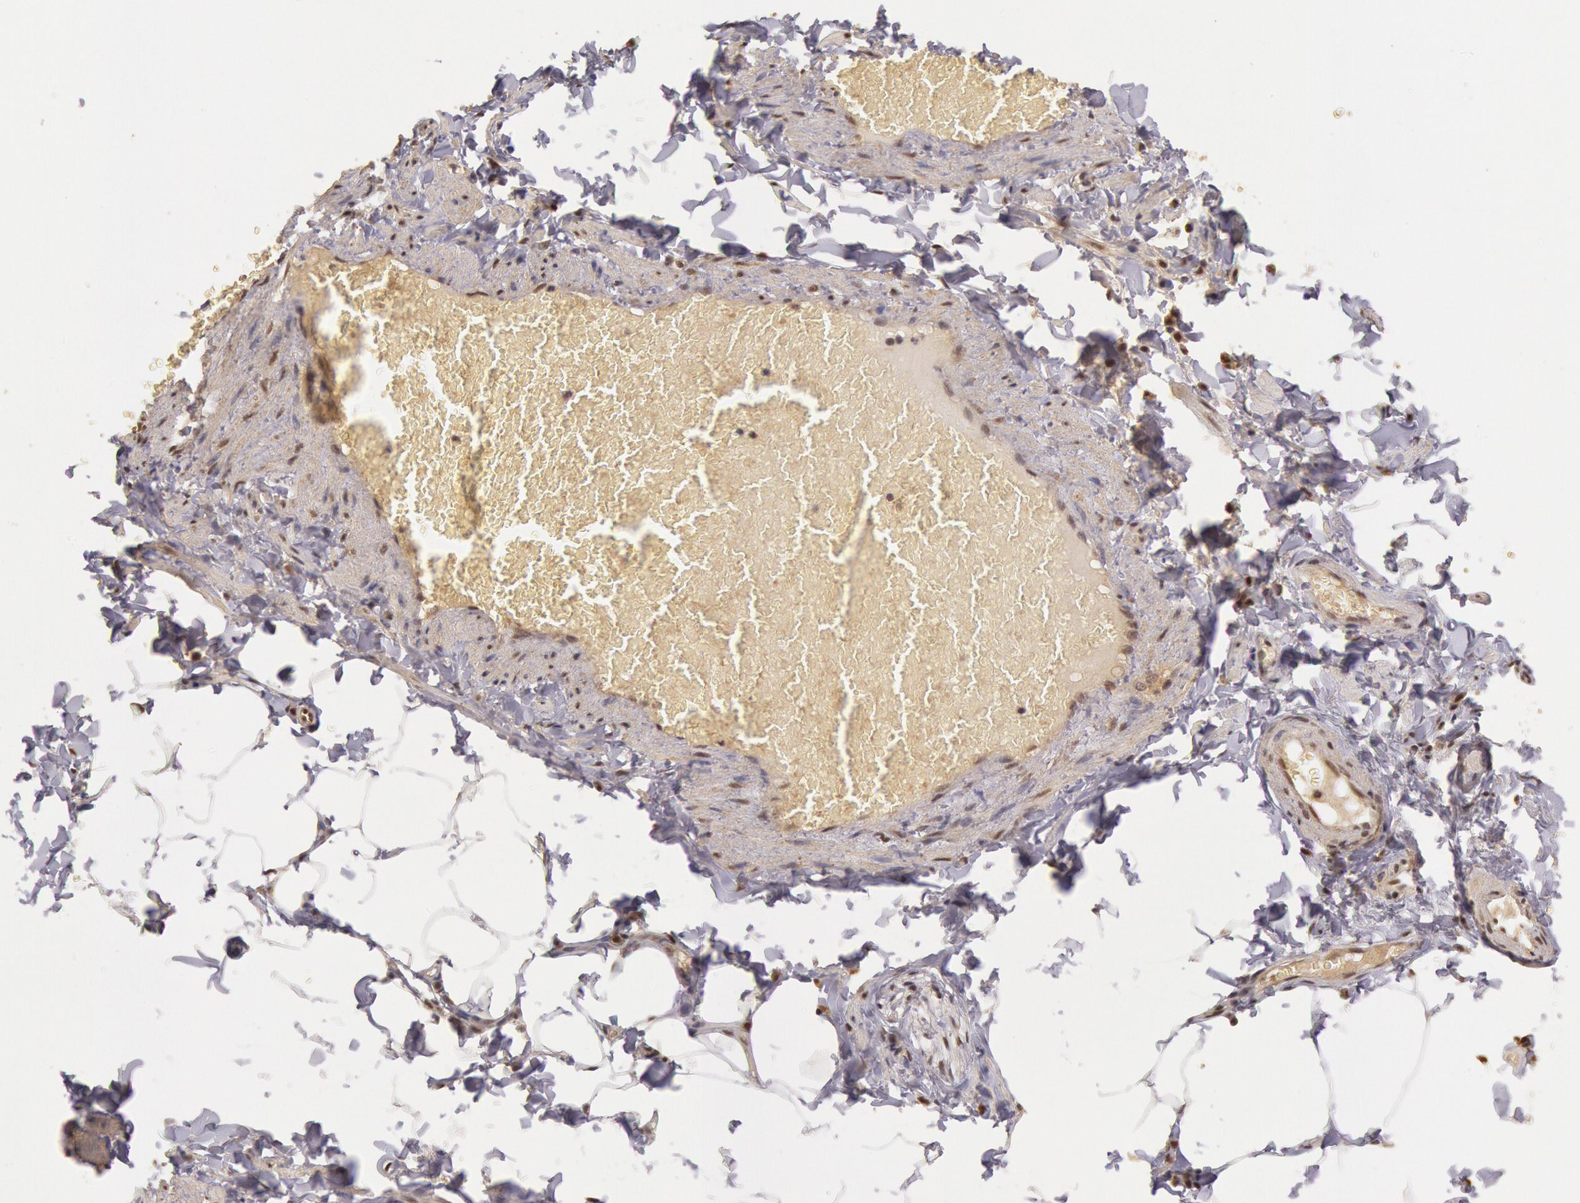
{"staining": {"intensity": "moderate", "quantity": ">75%", "location": "nuclear"}, "tissue": "adipose tissue", "cell_type": "Adipocytes", "image_type": "normal", "snomed": [{"axis": "morphology", "description": "Normal tissue, NOS"}, {"axis": "topography", "description": "Vascular tissue"}], "caption": "DAB immunohistochemical staining of unremarkable adipose tissue reveals moderate nuclear protein positivity in approximately >75% of adipocytes.", "gene": "LIG4", "patient": {"sex": "male", "age": 41}}